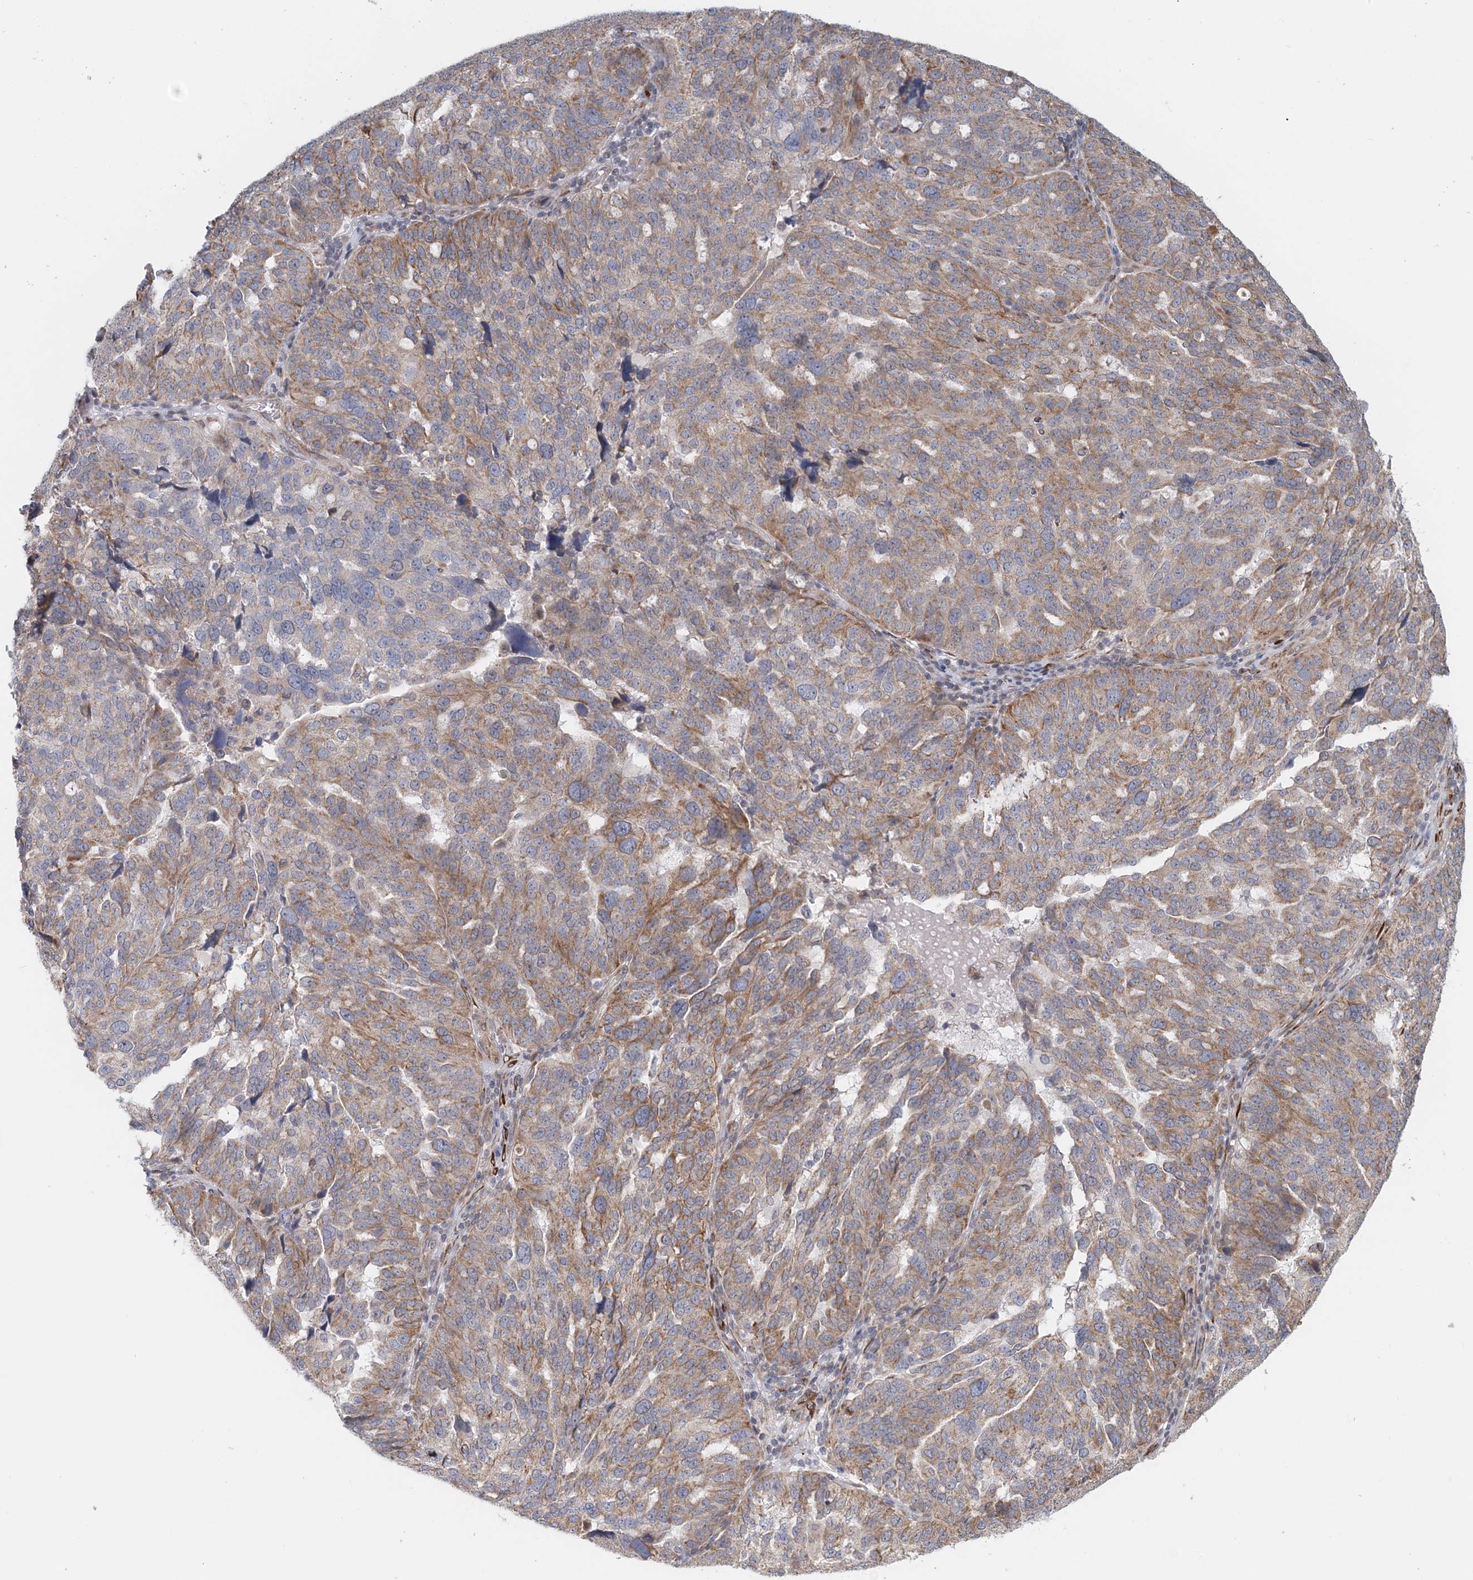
{"staining": {"intensity": "moderate", "quantity": ">75%", "location": "cytoplasmic/membranous"}, "tissue": "ovarian cancer", "cell_type": "Tumor cells", "image_type": "cancer", "snomed": [{"axis": "morphology", "description": "Cystadenocarcinoma, serous, NOS"}, {"axis": "topography", "description": "Ovary"}], "caption": "Tumor cells show medium levels of moderate cytoplasmic/membranous positivity in approximately >75% of cells in ovarian cancer (serous cystadenocarcinoma). The staining was performed using DAB, with brown indicating positive protein expression. Nuclei are stained blue with hematoxylin.", "gene": "PCYOX1L", "patient": {"sex": "female", "age": 59}}